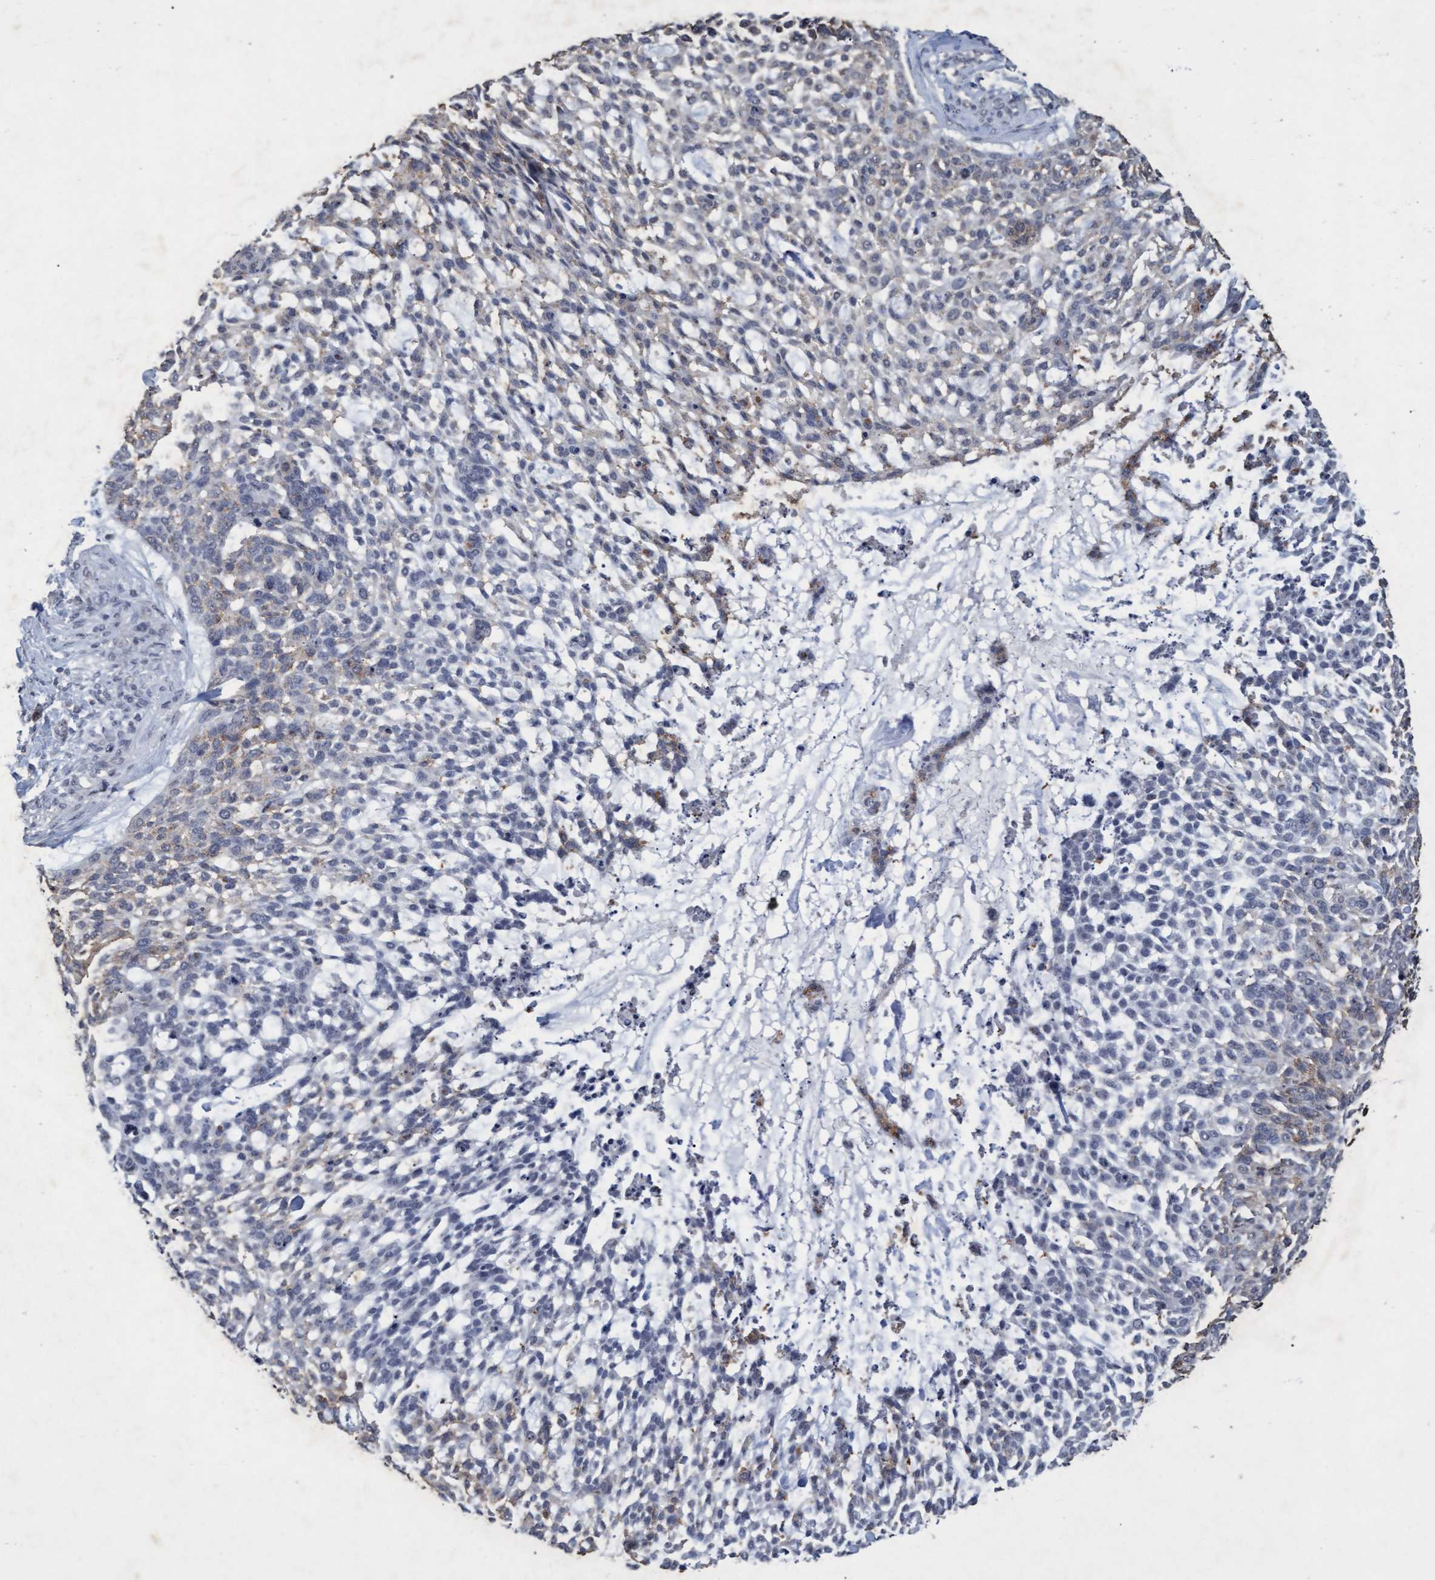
{"staining": {"intensity": "weak", "quantity": "25%-75%", "location": "cytoplasmic/membranous"}, "tissue": "skin cancer", "cell_type": "Tumor cells", "image_type": "cancer", "snomed": [{"axis": "morphology", "description": "Basal cell carcinoma"}, {"axis": "topography", "description": "Skin"}], "caption": "Tumor cells demonstrate weak cytoplasmic/membranous positivity in approximately 25%-75% of cells in skin cancer (basal cell carcinoma).", "gene": "GALC", "patient": {"sex": "female", "age": 64}}